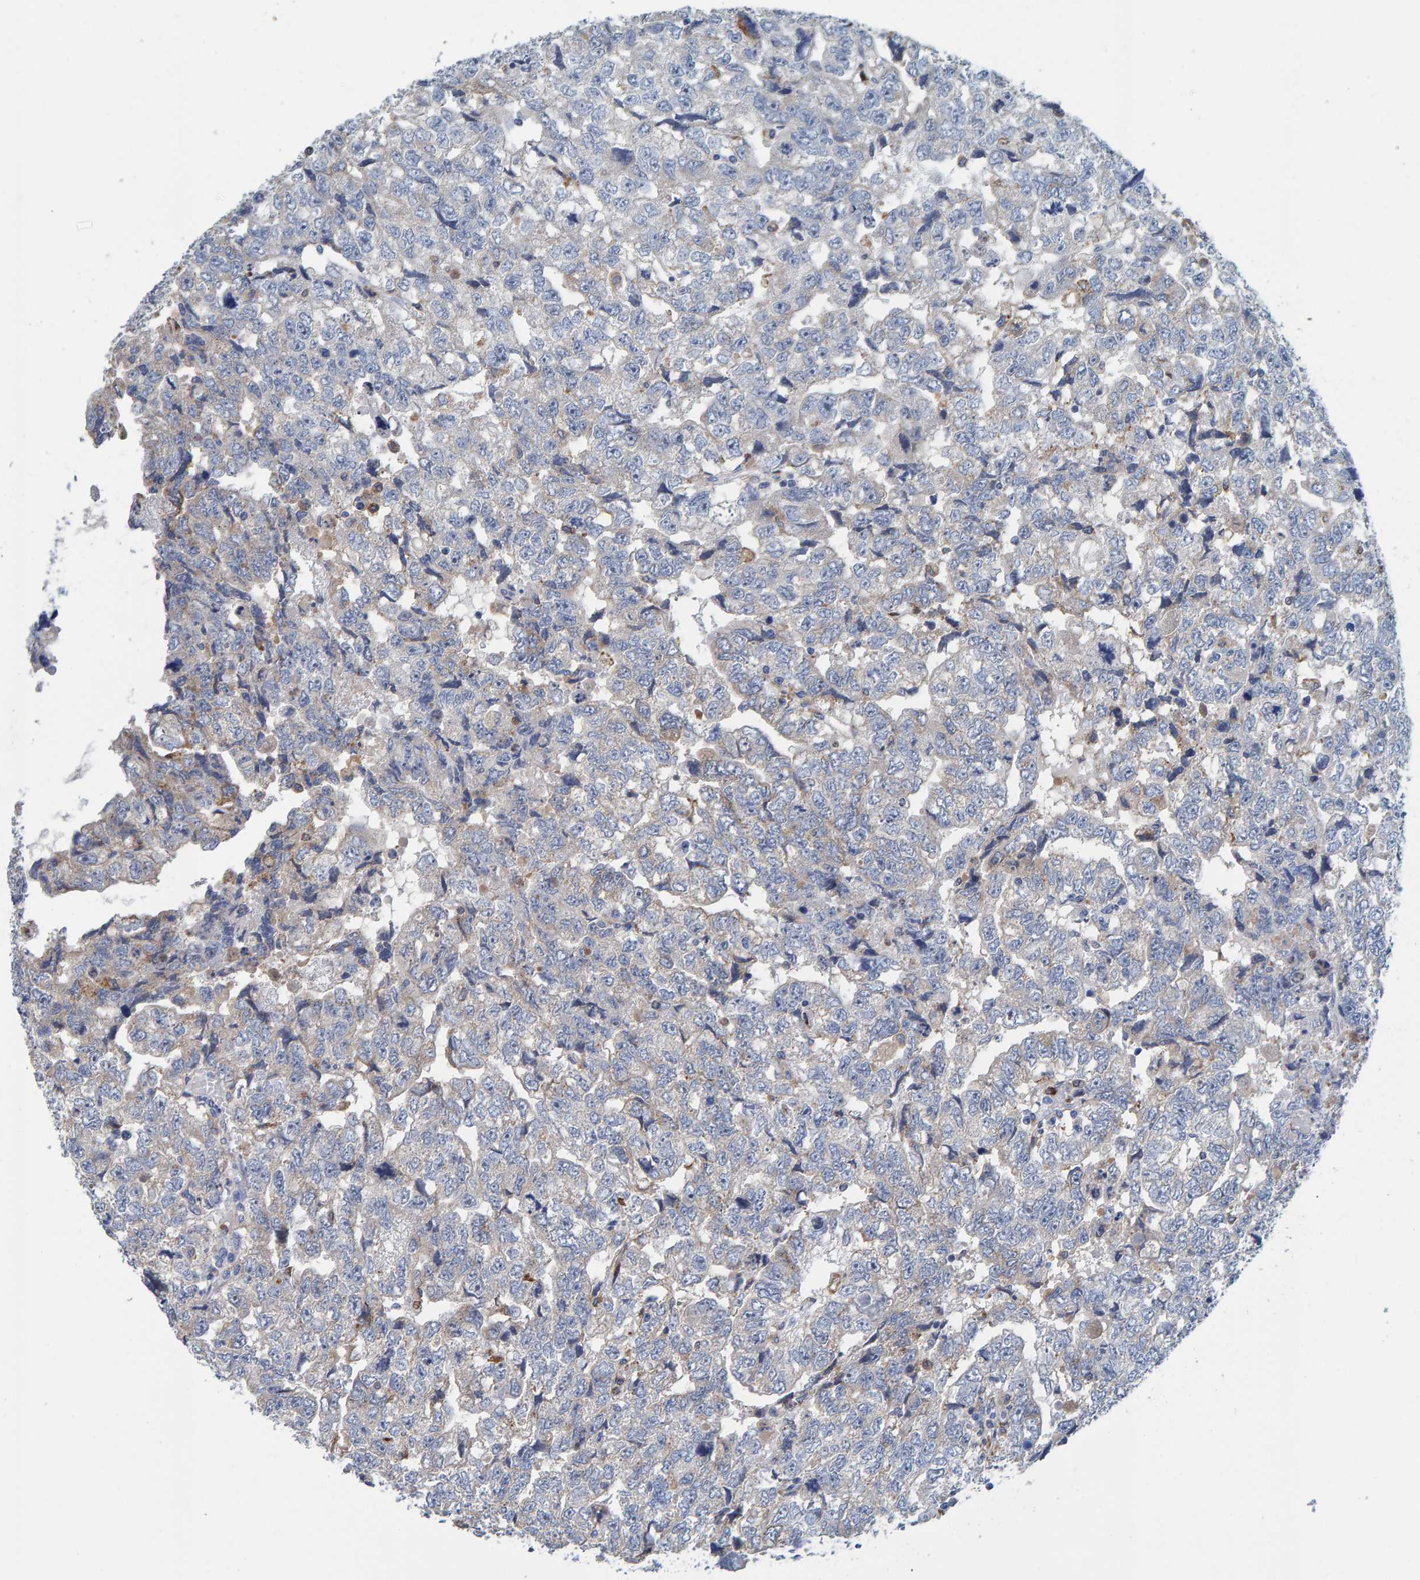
{"staining": {"intensity": "negative", "quantity": "none", "location": "none"}, "tissue": "testis cancer", "cell_type": "Tumor cells", "image_type": "cancer", "snomed": [{"axis": "morphology", "description": "Carcinoma, Embryonal, NOS"}, {"axis": "topography", "description": "Testis"}], "caption": "The micrograph exhibits no staining of tumor cells in testis cancer. (Brightfield microscopy of DAB immunohistochemistry (IHC) at high magnification).", "gene": "LRP1", "patient": {"sex": "male", "age": 36}}